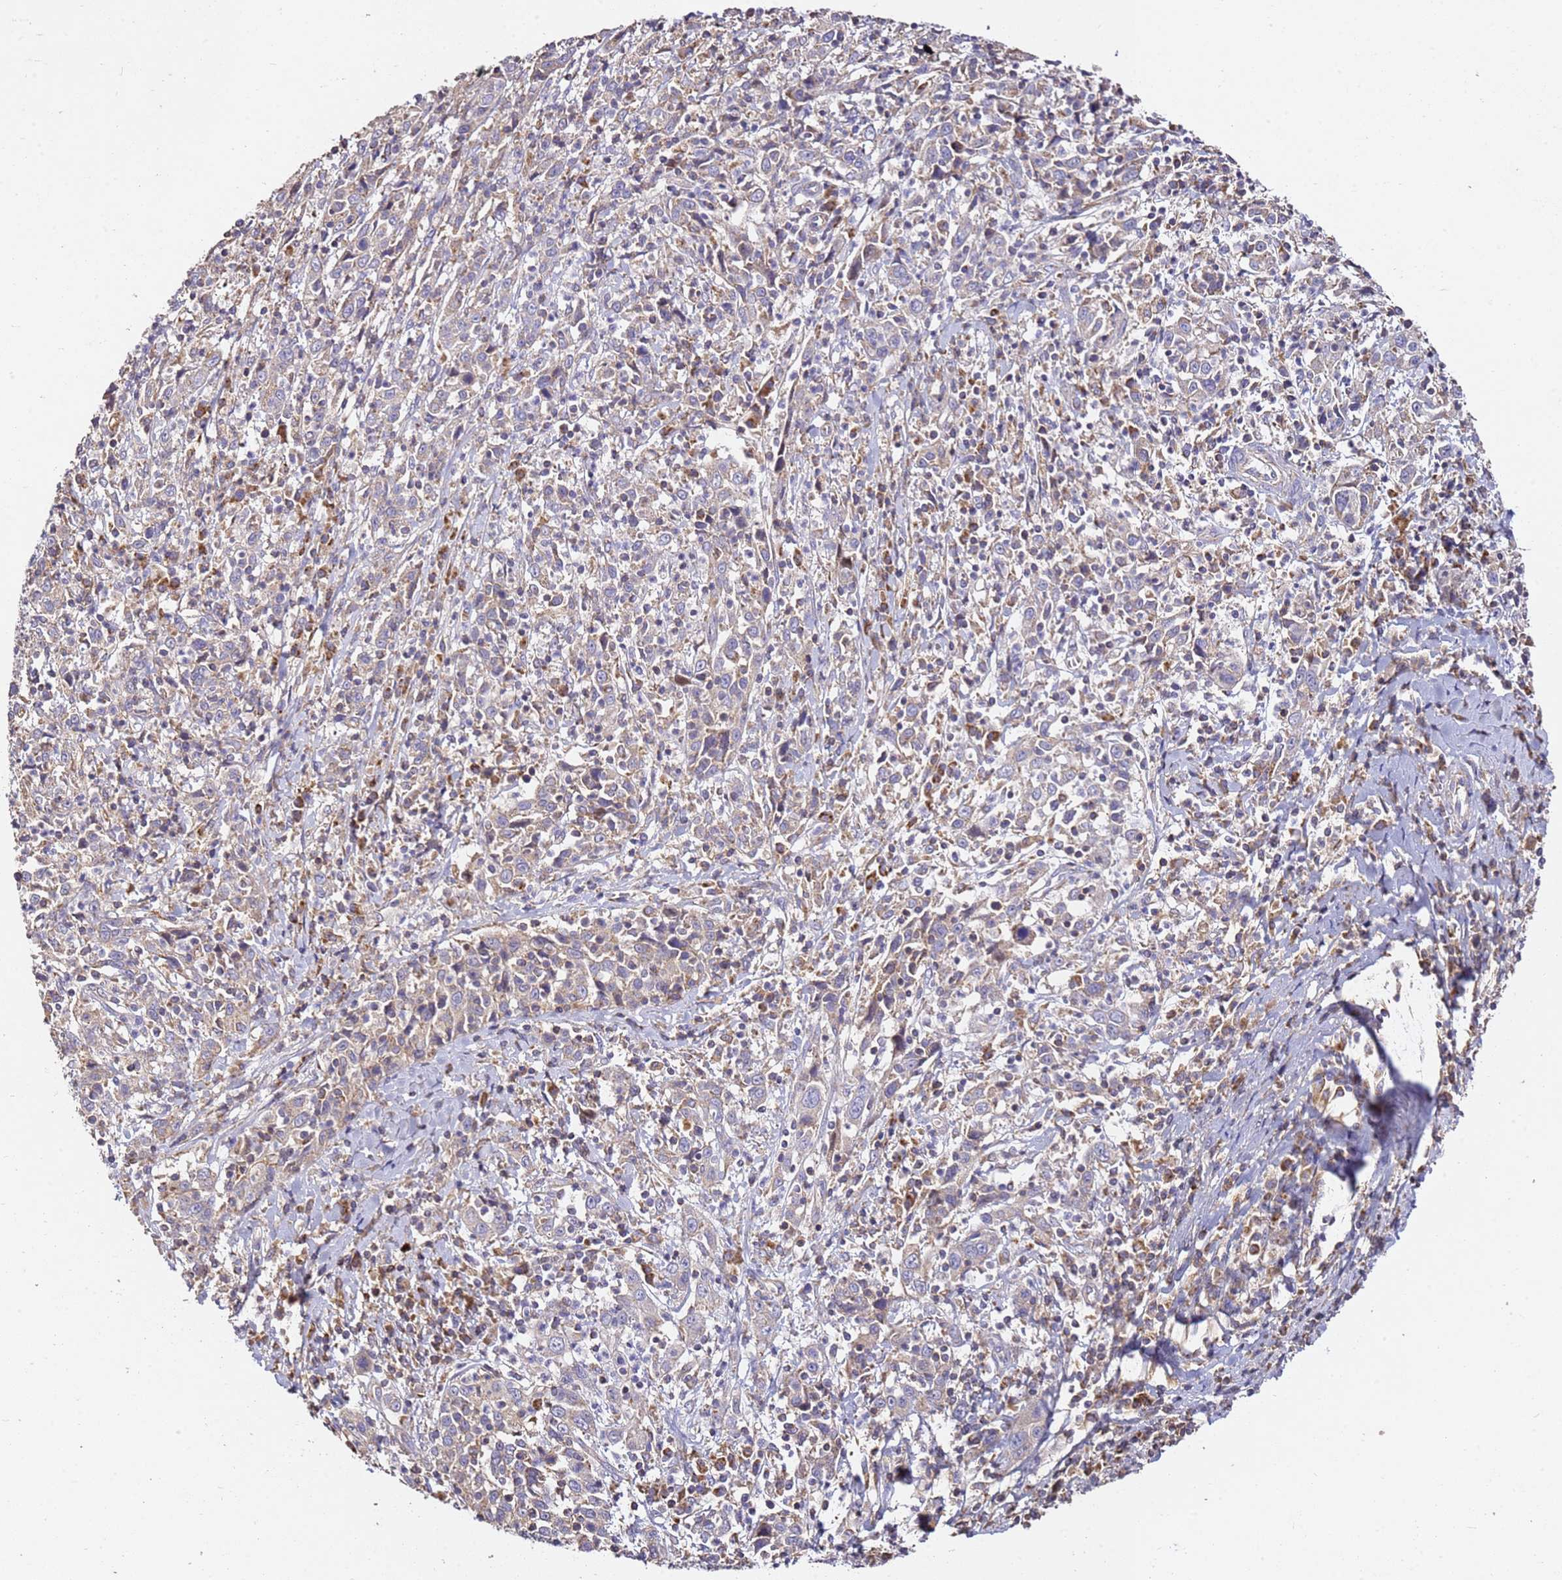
{"staining": {"intensity": "negative", "quantity": "none", "location": "none"}, "tissue": "cervical cancer", "cell_type": "Tumor cells", "image_type": "cancer", "snomed": [{"axis": "morphology", "description": "Squamous cell carcinoma, NOS"}, {"axis": "topography", "description": "Cervix"}], "caption": "This is an IHC image of cervical cancer. There is no expression in tumor cells.", "gene": "OR2B11", "patient": {"sex": "female", "age": 46}}